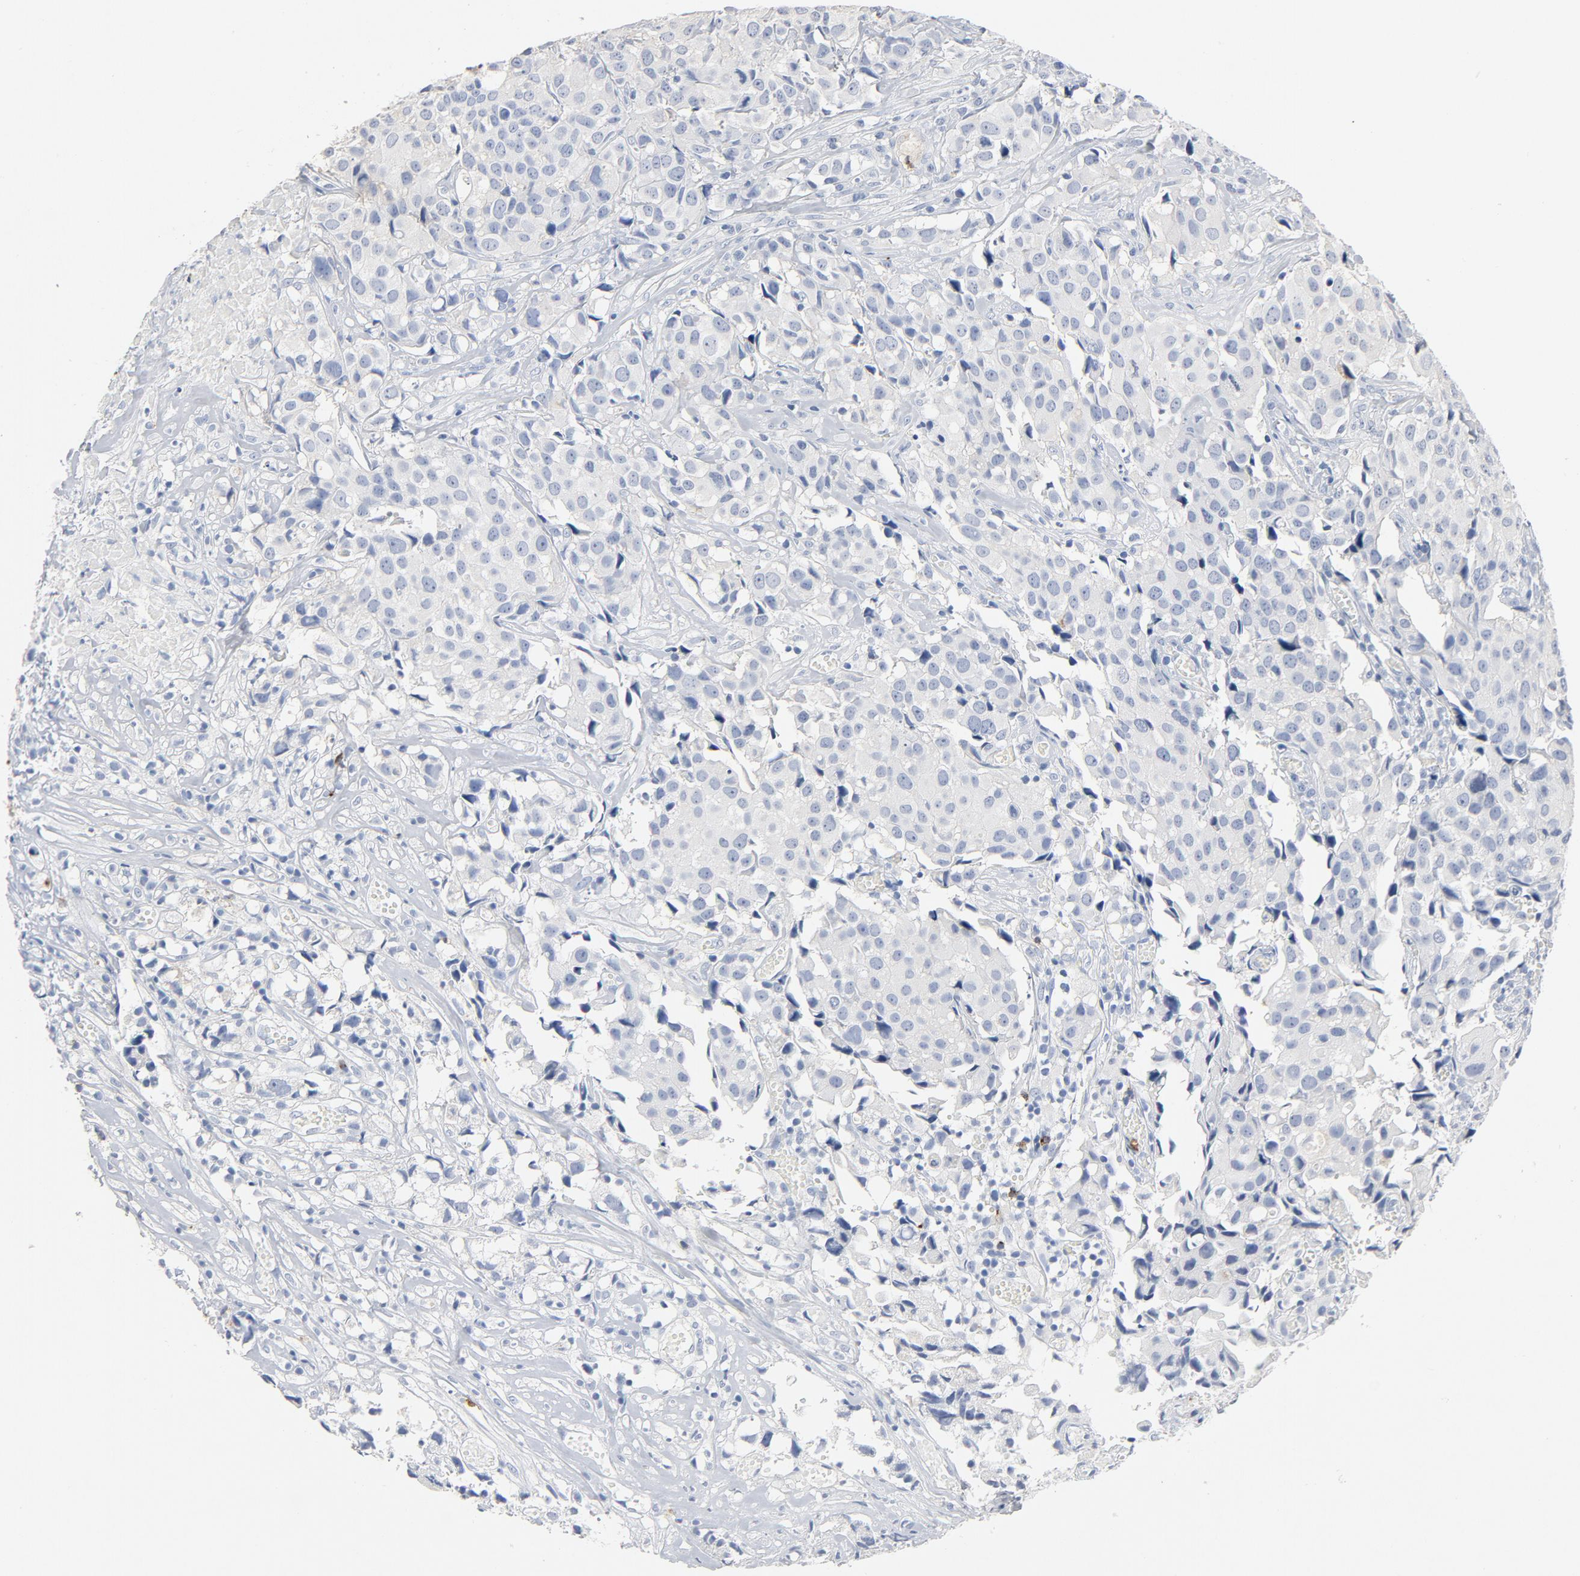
{"staining": {"intensity": "negative", "quantity": "none", "location": "none"}, "tissue": "urothelial cancer", "cell_type": "Tumor cells", "image_type": "cancer", "snomed": [{"axis": "morphology", "description": "Urothelial carcinoma, High grade"}, {"axis": "topography", "description": "Urinary bladder"}], "caption": "Tumor cells are negative for protein expression in human urothelial cancer.", "gene": "PTPRB", "patient": {"sex": "female", "age": 75}}